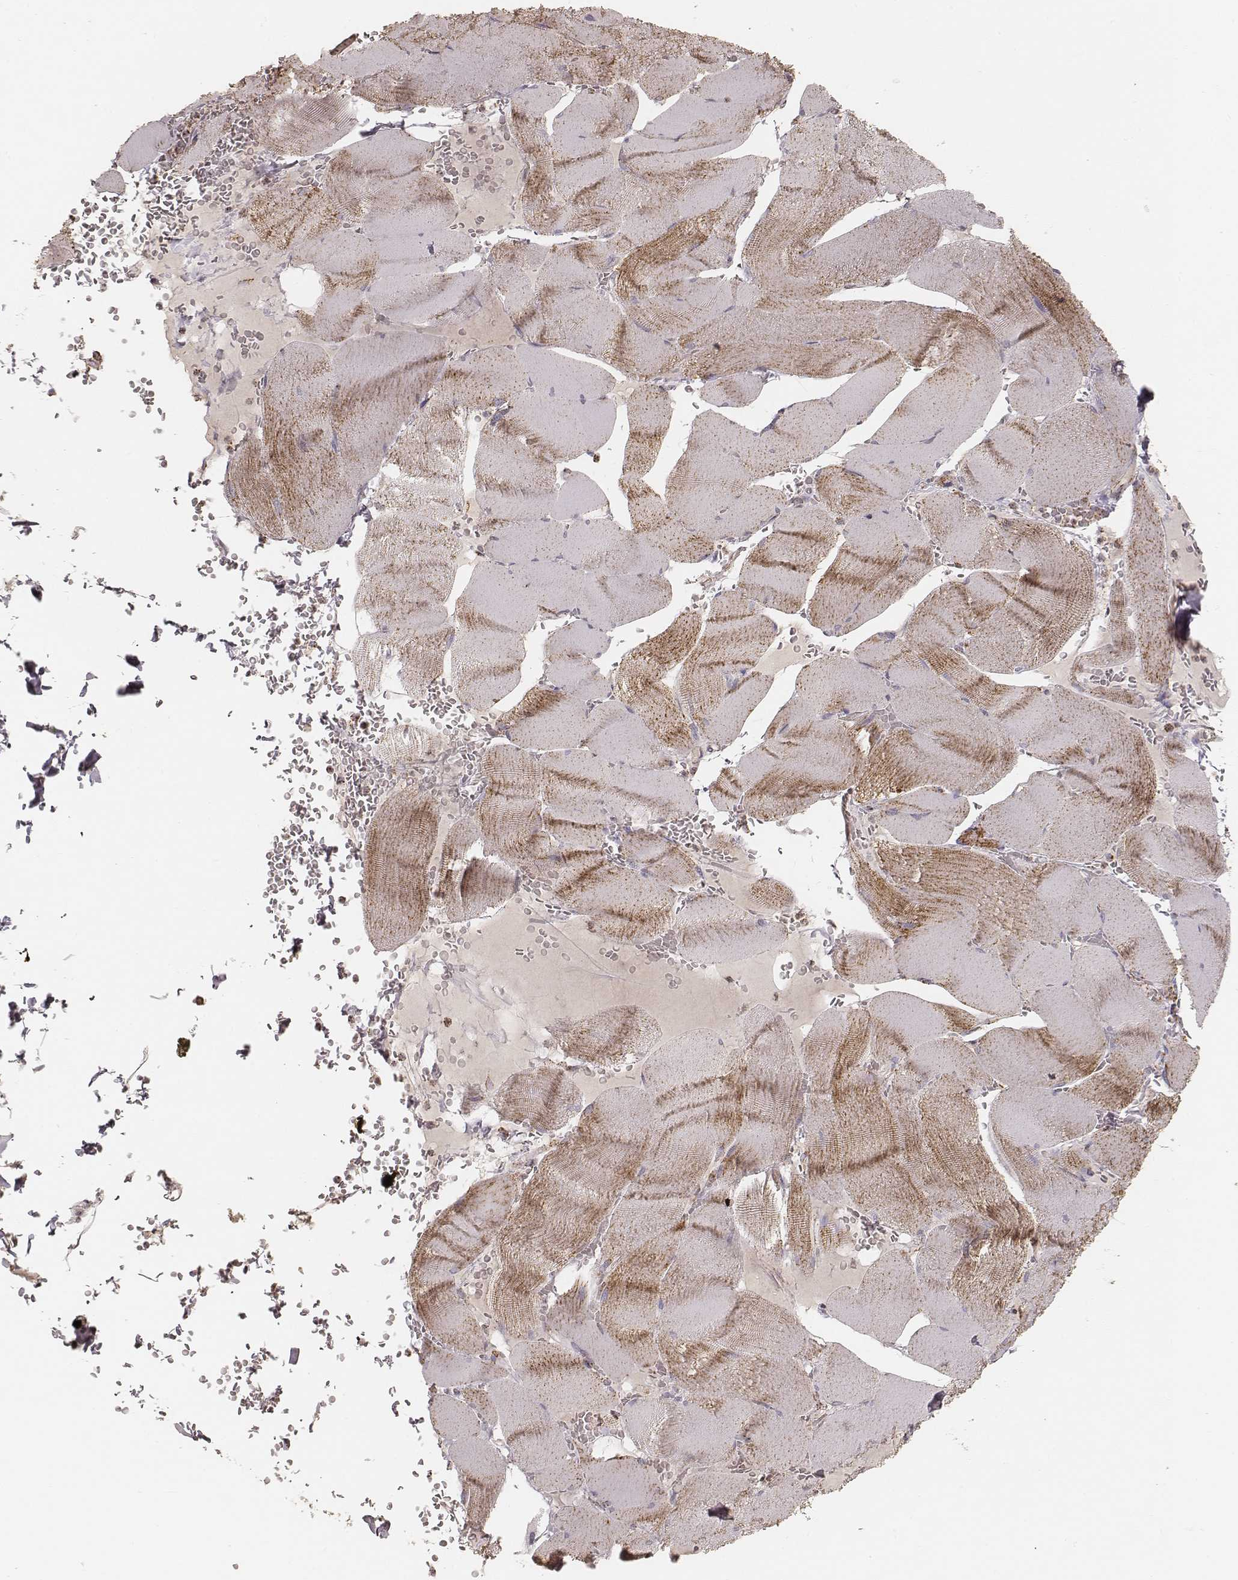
{"staining": {"intensity": "moderate", "quantity": "25%-75%", "location": "cytoplasmic/membranous"}, "tissue": "skeletal muscle", "cell_type": "Myocytes", "image_type": "normal", "snomed": [{"axis": "morphology", "description": "Normal tissue, NOS"}, {"axis": "topography", "description": "Skeletal muscle"}], "caption": "Immunohistochemistry (DAB (3,3'-diaminobenzidine)) staining of benign human skeletal muscle shows moderate cytoplasmic/membranous protein staining in about 25%-75% of myocytes. (DAB (3,3'-diaminobenzidine) = brown stain, brightfield microscopy at high magnification).", "gene": "CS", "patient": {"sex": "male", "age": 56}}